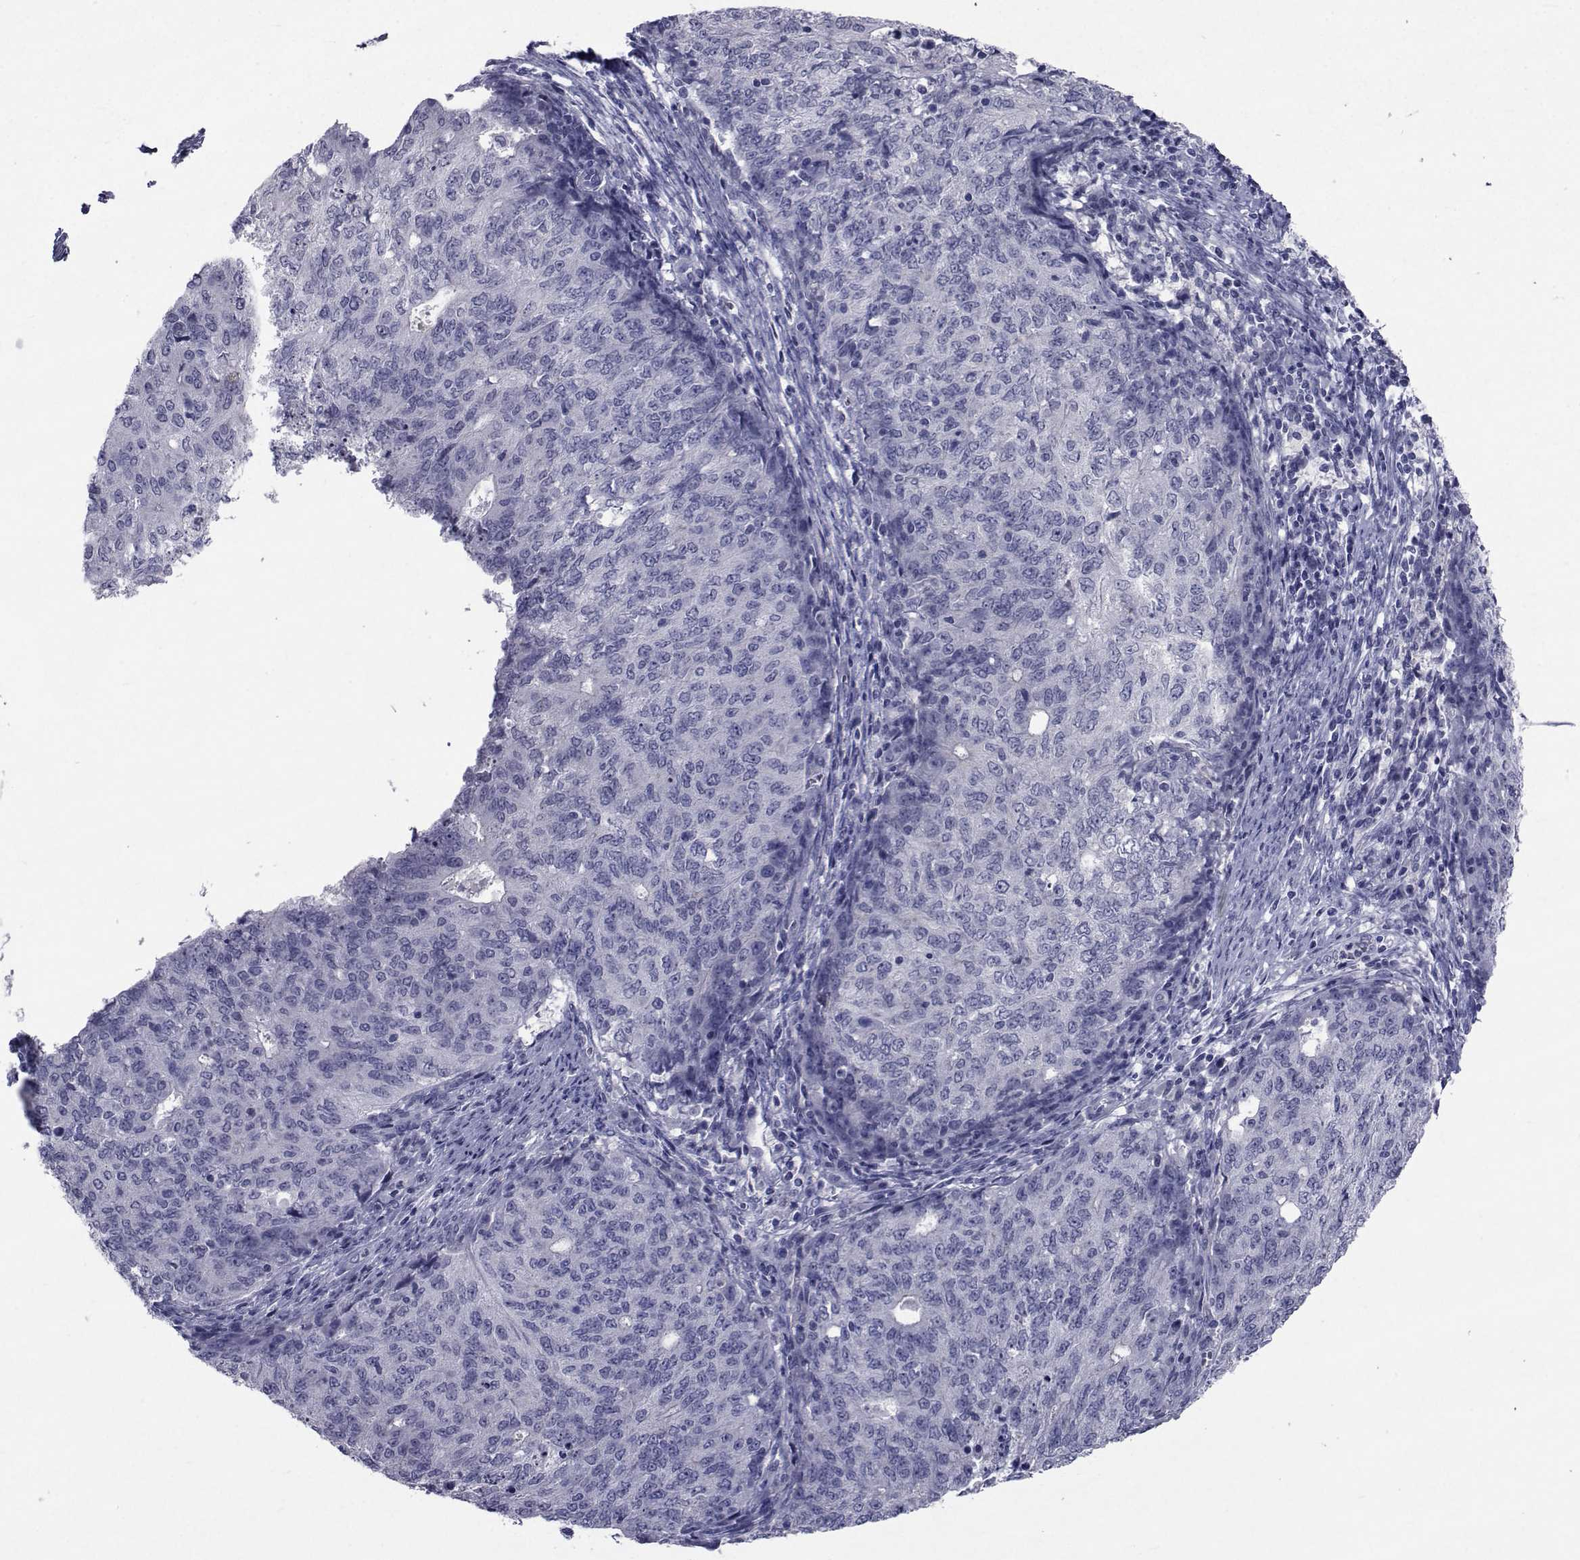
{"staining": {"intensity": "negative", "quantity": "none", "location": "none"}, "tissue": "endometrial cancer", "cell_type": "Tumor cells", "image_type": "cancer", "snomed": [{"axis": "morphology", "description": "Adenocarcinoma, NOS"}, {"axis": "topography", "description": "Endometrium"}], "caption": "Image shows no significant protein staining in tumor cells of endometrial cancer. Brightfield microscopy of IHC stained with DAB (3,3'-diaminobenzidine) (brown) and hematoxylin (blue), captured at high magnification.", "gene": "SEMA5B", "patient": {"sex": "female", "age": 82}}